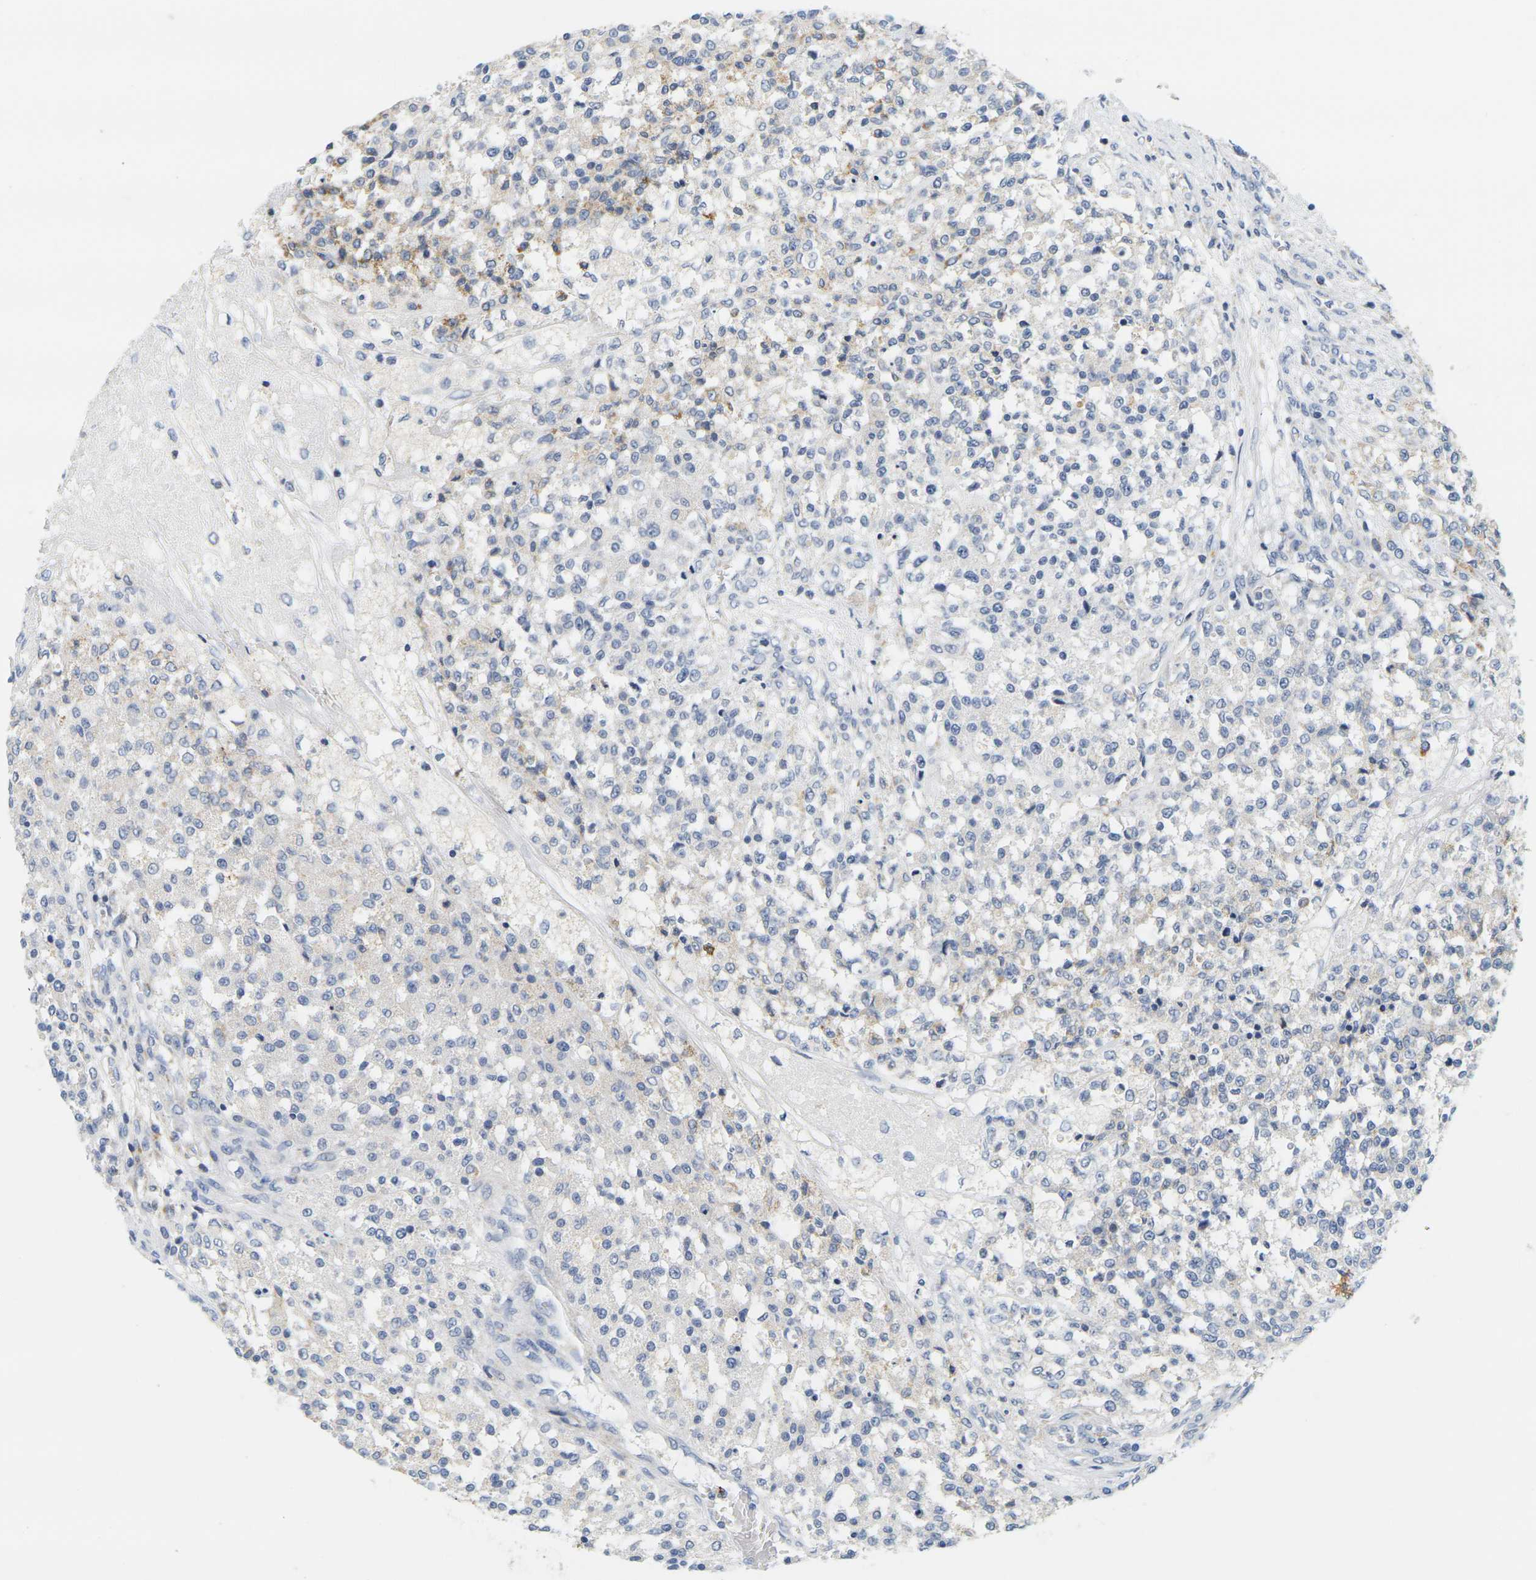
{"staining": {"intensity": "negative", "quantity": "none", "location": "none"}, "tissue": "testis cancer", "cell_type": "Tumor cells", "image_type": "cancer", "snomed": [{"axis": "morphology", "description": "Seminoma, NOS"}, {"axis": "topography", "description": "Testis"}], "caption": "Tumor cells show no significant staining in testis cancer.", "gene": "KLK5", "patient": {"sex": "male", "age": 59}}